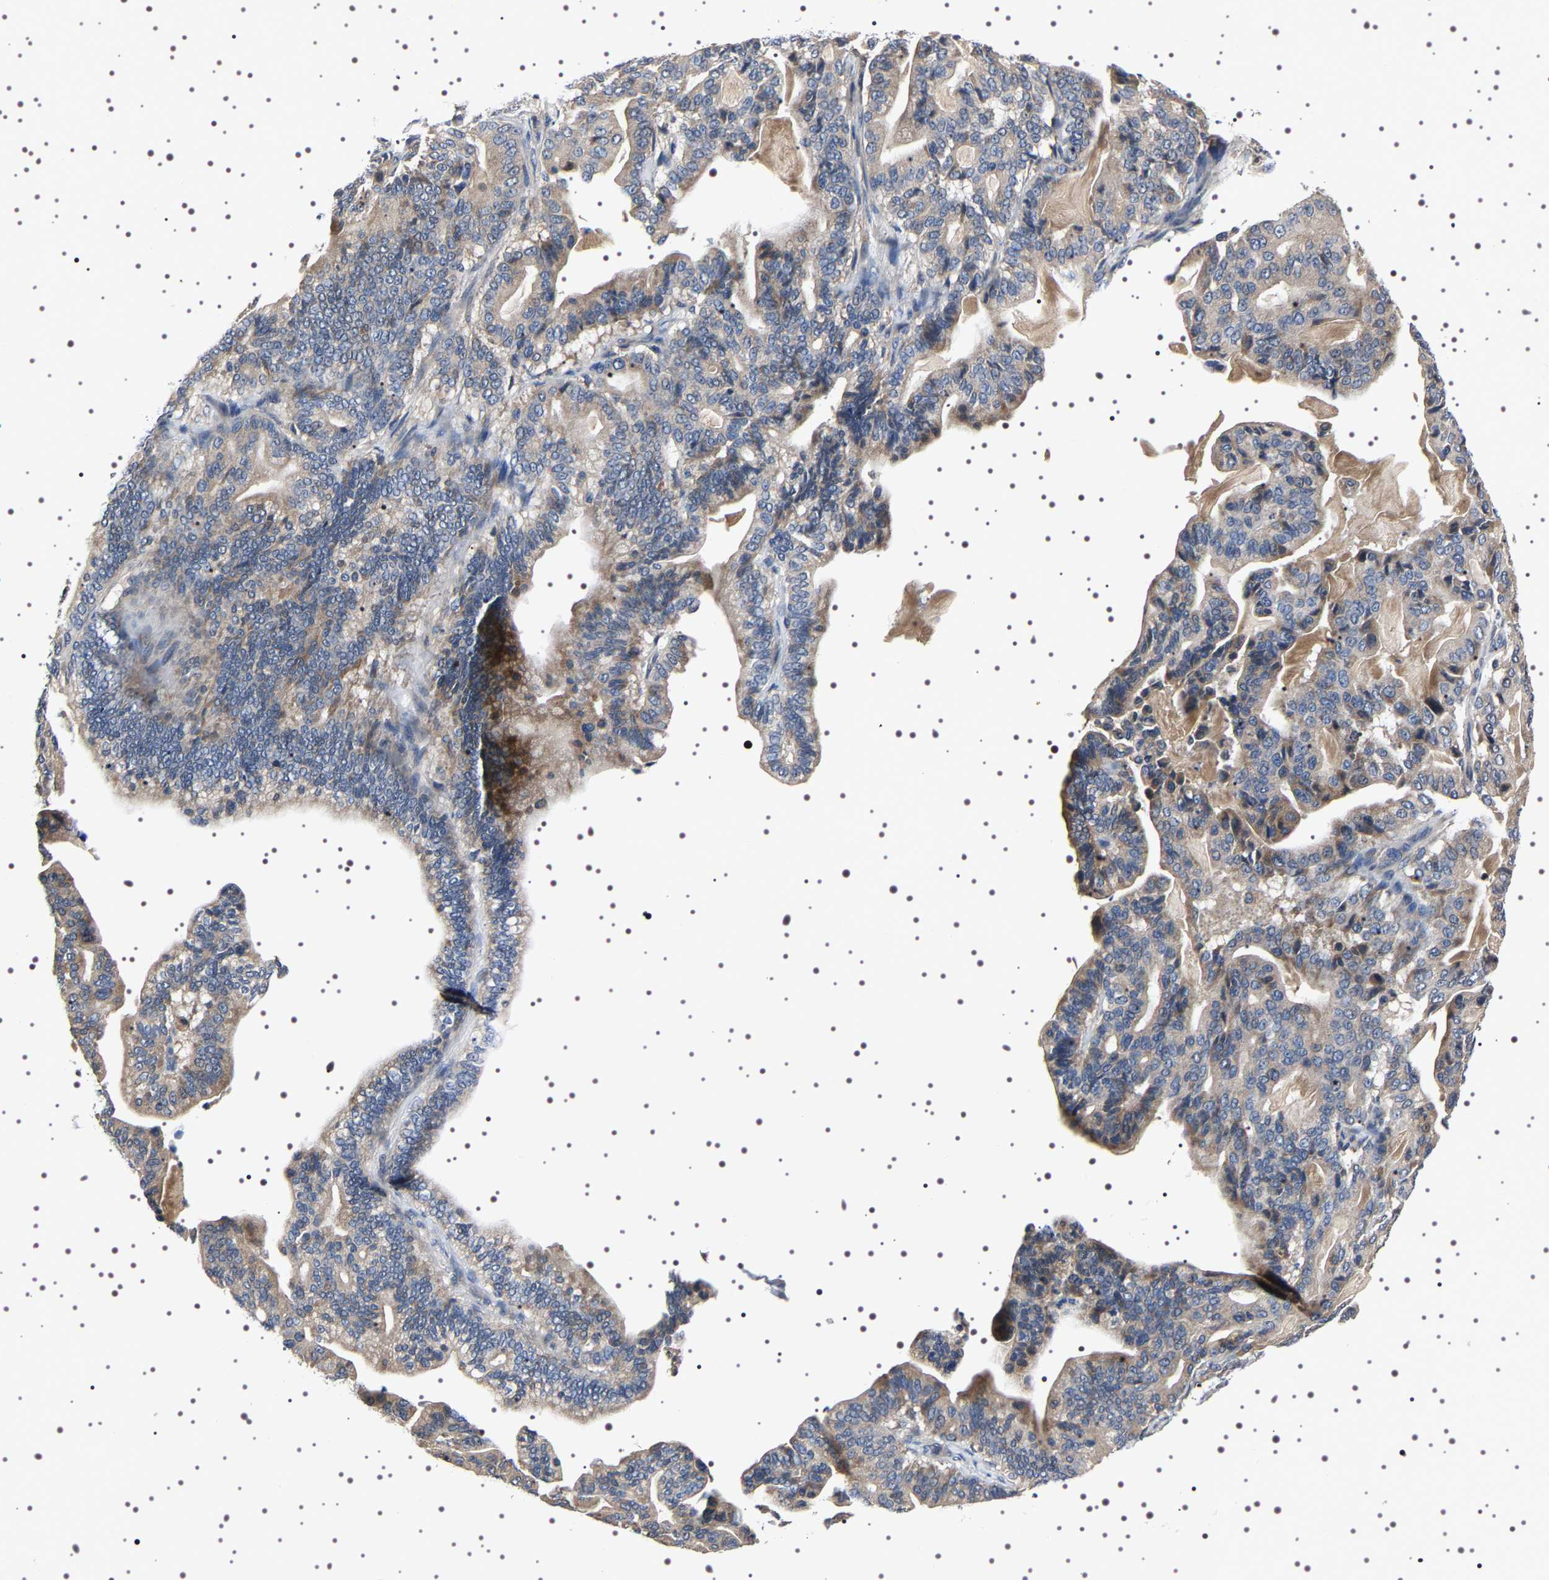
{"staining": {"intensity": "weak", "quantity": ">75%", "location": "cytoplasmic/membranous"}, "tissue": "pancreatic cancer", "cell_type": "Tumor cells", "image_type": "cancer", "snomed": [{"axis": "morphology", "description": "Adenocarcinoma, NOS"}, {"axis": "topography", "description": "Pancreas"}], "caption": "Brown immunohistochemical staining in pancreatic cancer (adenocarcinoma) displays weak cytoplasmic/membranous expression in approximately >75% of tumor cells. The staining was performed using DAB (3,3'-diaminobenzidine) to visualize the protein expression in brown, while the nuclei were stained in blue with hematoxylin (Magnification: 20x).", "gene": "TARBP1", "patient": {"sex": "male", "age": 63}}